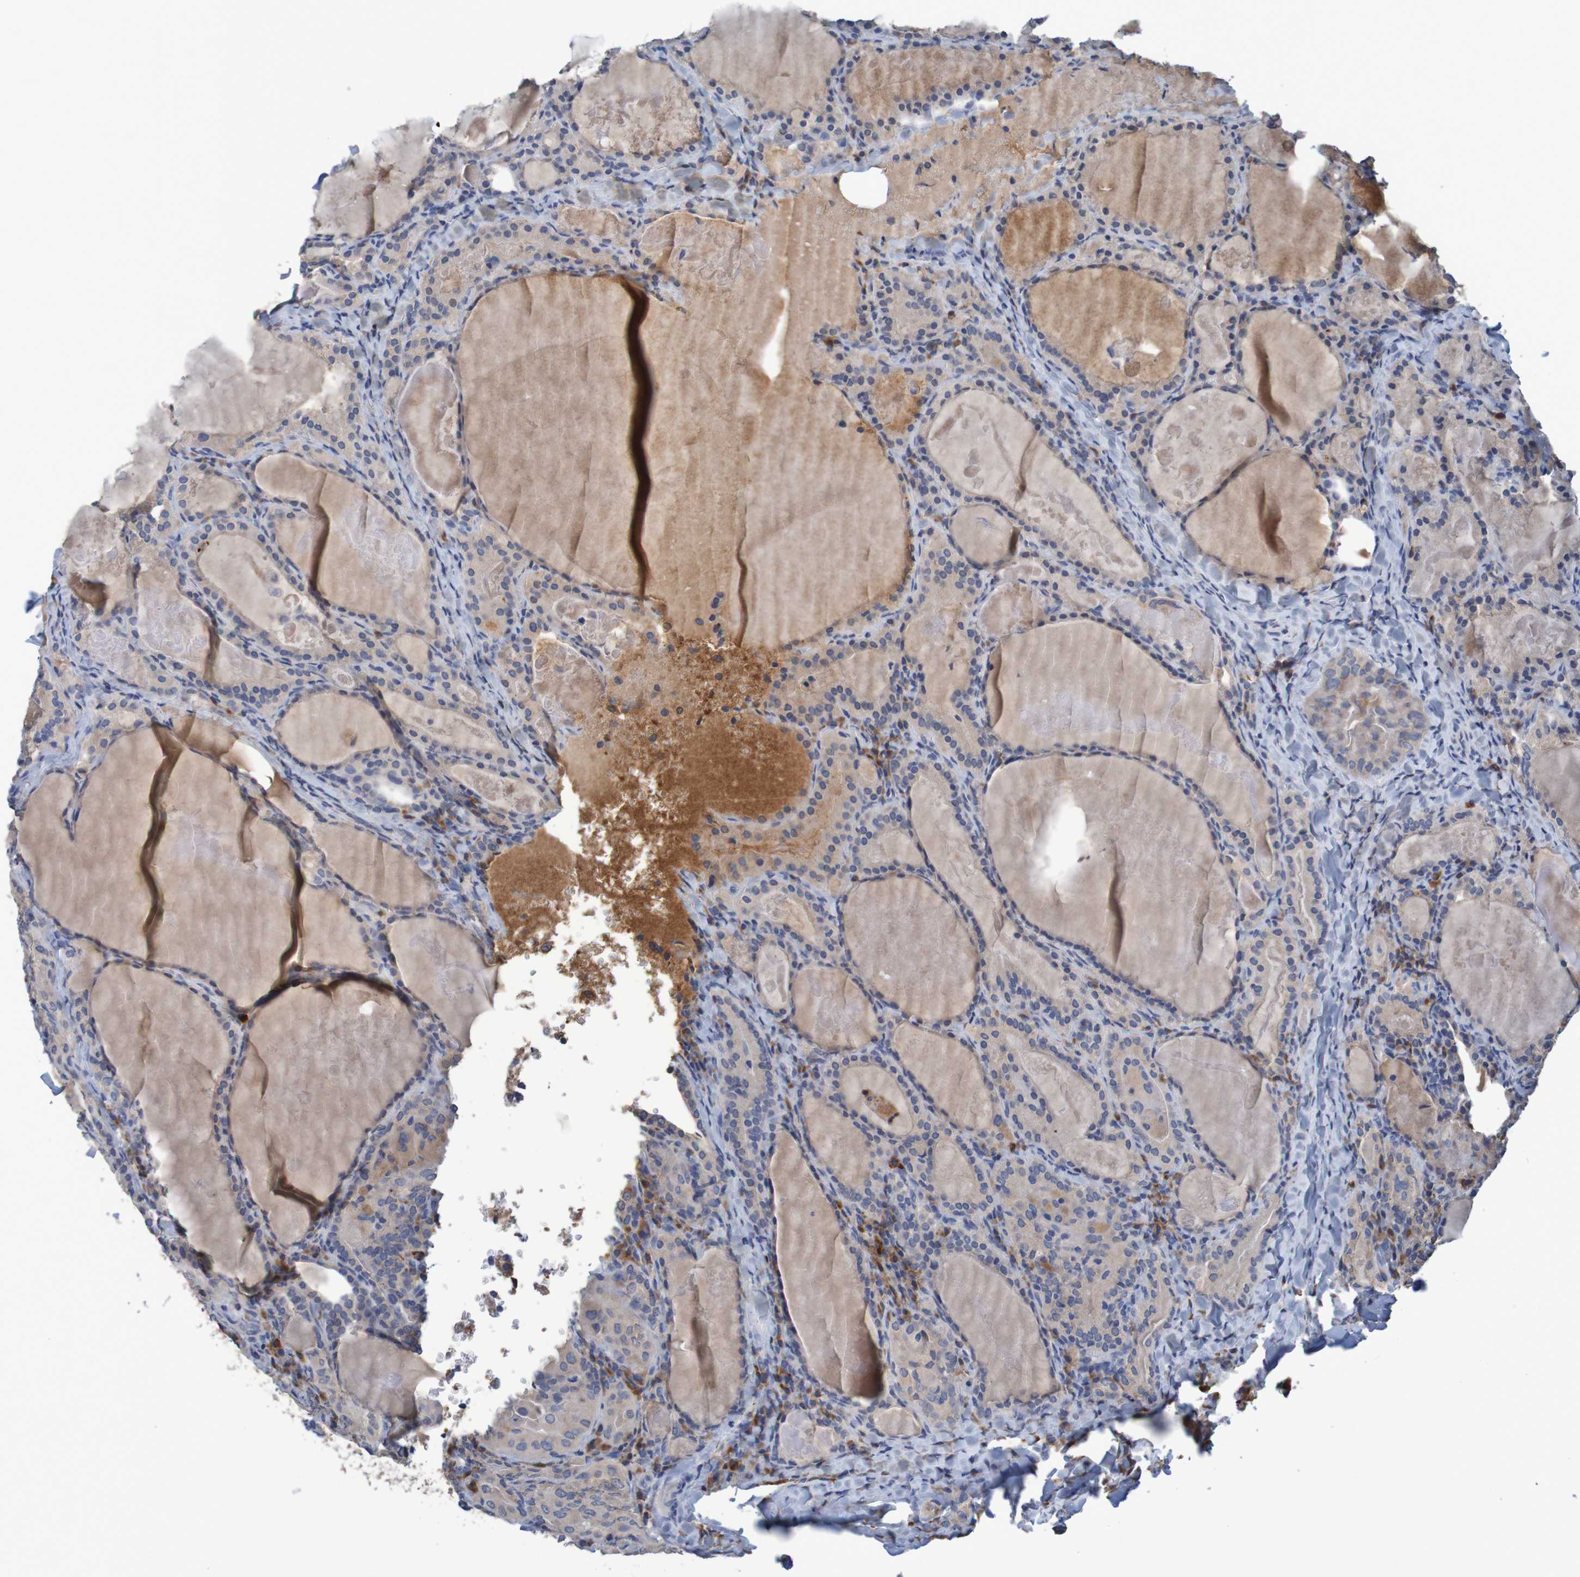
{"staining": {"intensity": "moderate", "quantity": "<25%", "location": "cytoplasmic/membranous"}, "tissue": "thyroid cancer", "cell_type": "Tumor cells", "image_type": "cancer", "snomed": [{"axis": "morphology", "description": "Papillary adenocarcinoma, NOS"}, {"axis": "topography", "description": "Thyroid gland"}], "caption": "There is low levels of moderate cytoplasmic/membranous positivity in tumor cells of papillary adenocarcinoma (thyroid), as demonstrated by immunohistochemical staining (brown color).", "gene": "LTA", "patient": {"sex": "female", "age": 42}}